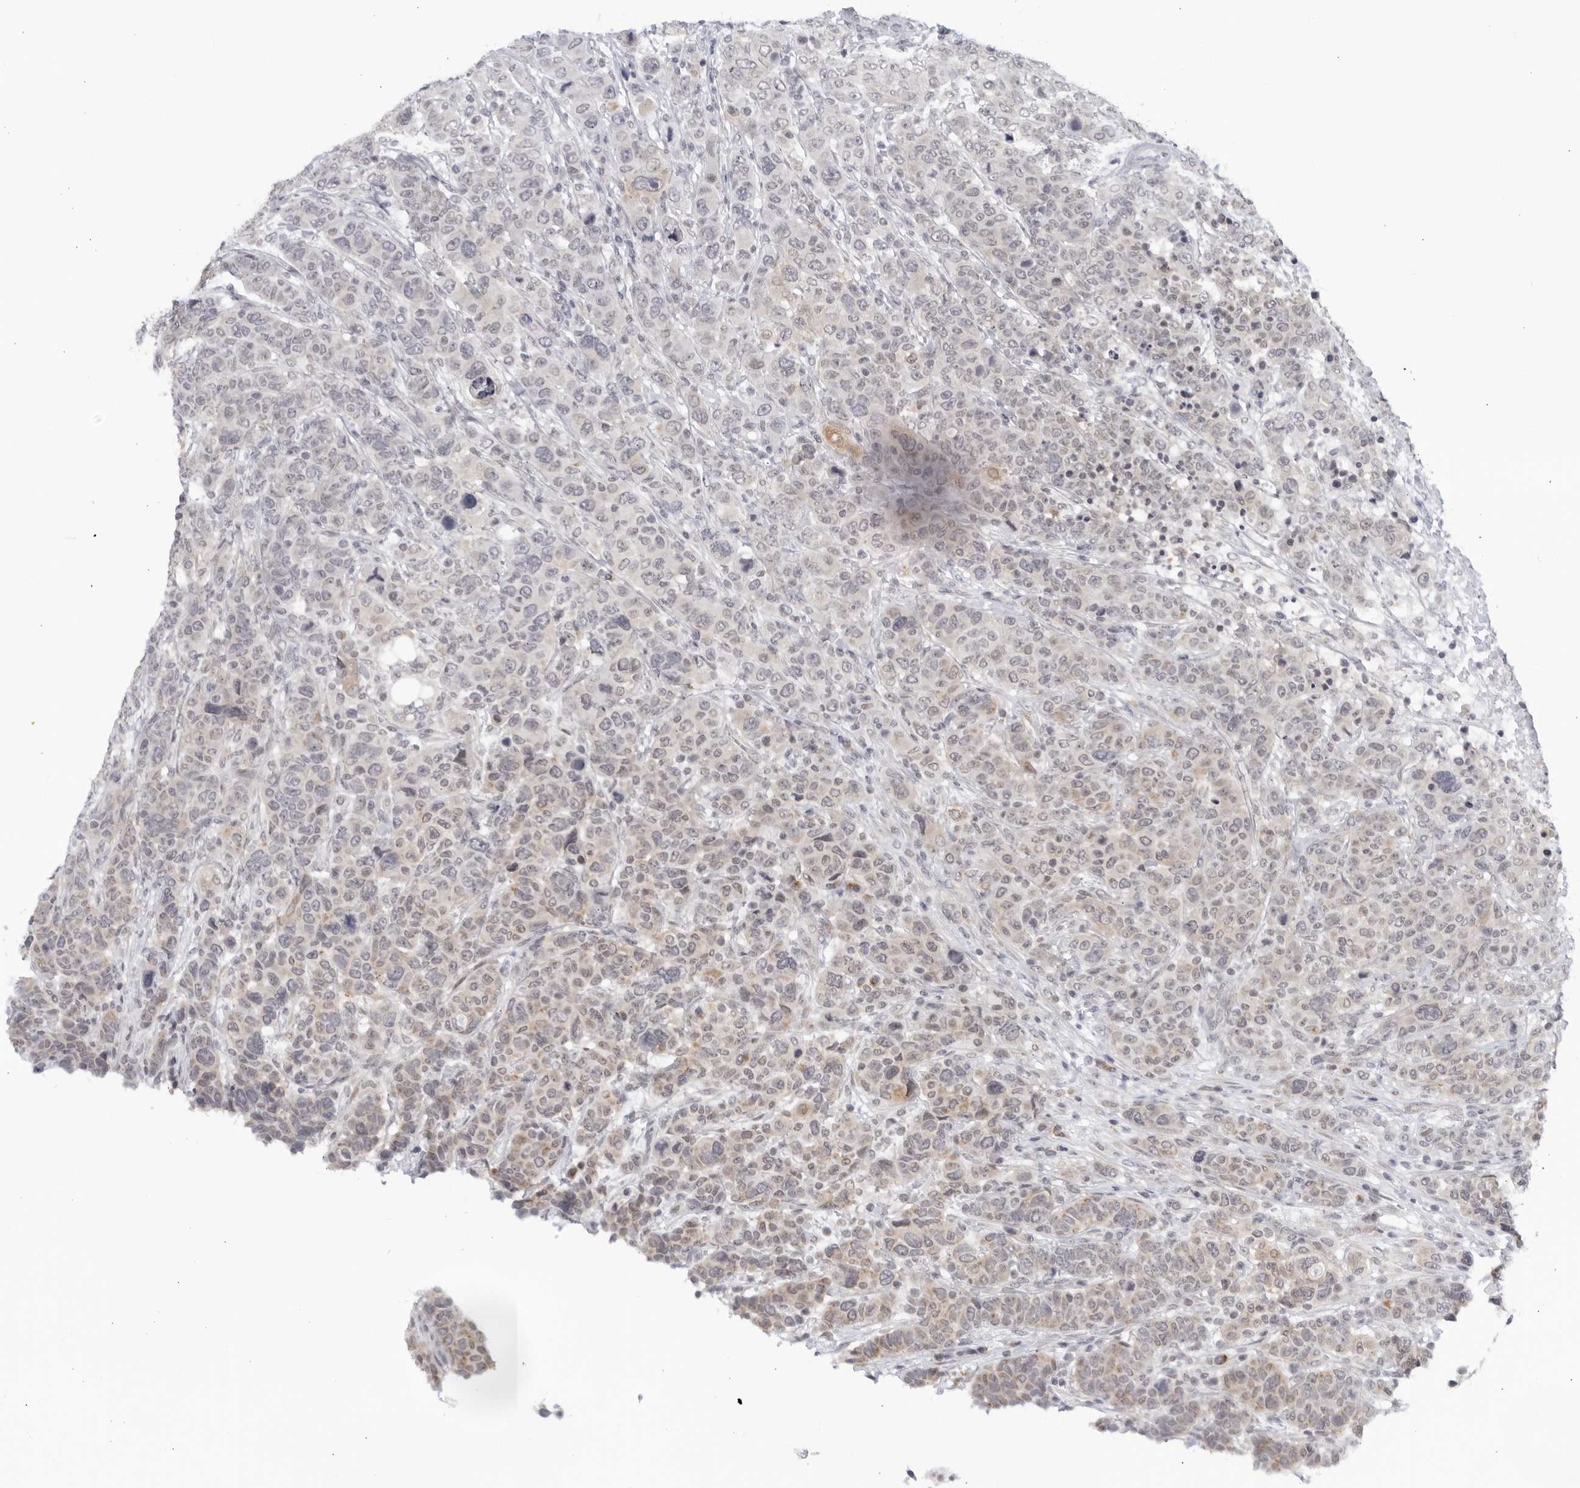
{"staining": {"intensity": "weak", "quantity": "<25%", "location": "cytoplasmic/membranous"}, "tissue": "breast cancer", "cell_type": "Tumor cells", "image_type": "cancer", "snomed": [{"axis": "morphology", "description": "Duct carcinoma"}, {"axis": "topography", "description": "Breast"}], "caption": "Human breast cancer (invasive ductal carcinoma) stained for a protein using immunohistochemistry (IHC) demonstrates no staining in tumor cells.", "gene": "WDTC1", "patient": {"sex": "female", "age": 37}}